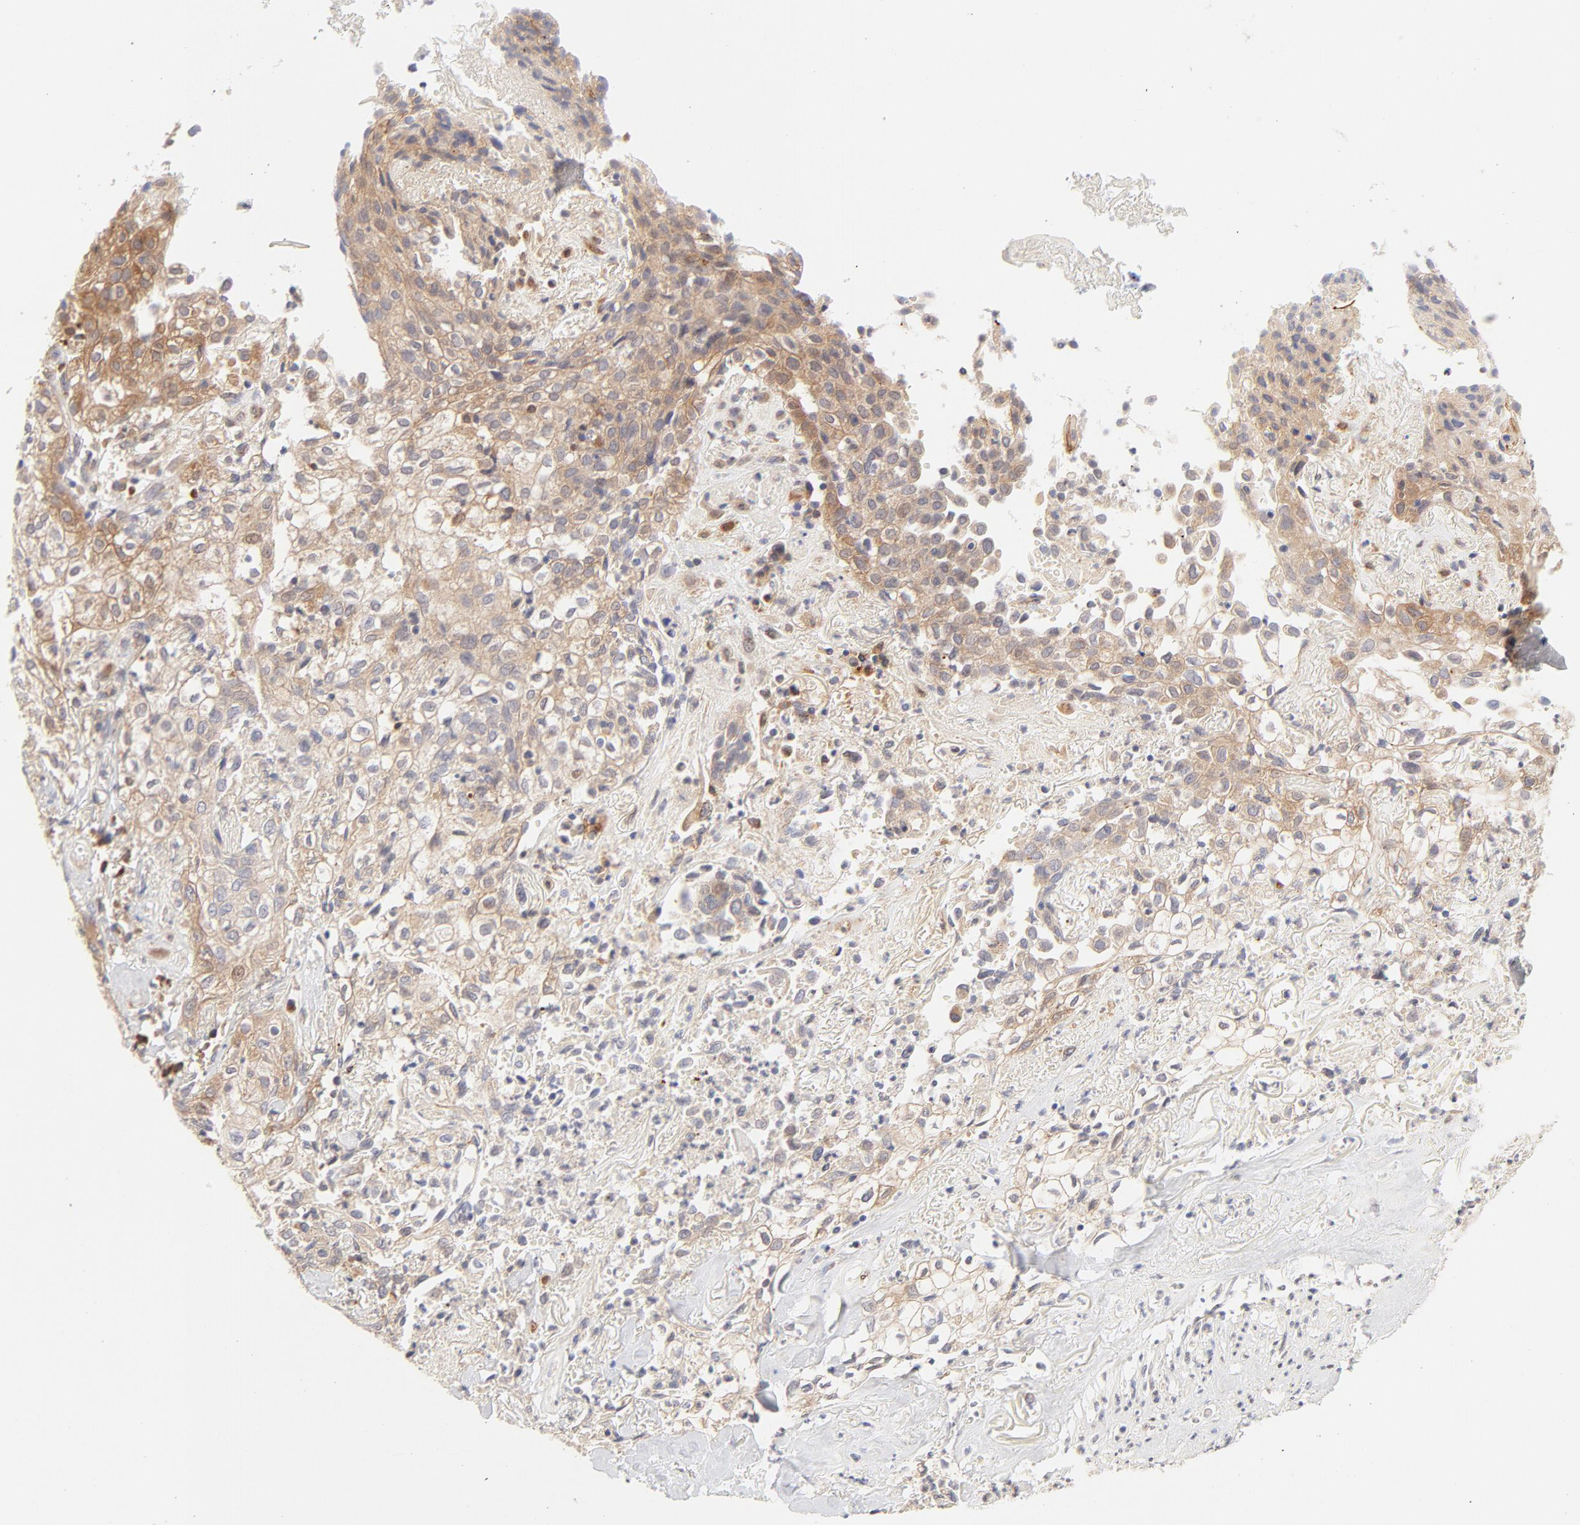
{"staining": {"intensity": "moderate", "quantity": ">75%", "location": "cytoplasmic/membranous"}, "tissue": "skin cancer", "cell_type": "Tumor cells", "image_type": "cancer", "snomed": [{"axis": "morphology", "description": "Squamous cell carcinoma, NOS"}, {"axis": "topography", "description": "Skin"}], "caption": "IHC of human skin squamous cell carcinoma shows medium levels of moderate cytoplasmic/membranous positivity in approximately >75% of tumor cells.", "gene": "RPS6KA1", "patient": {"sex": "male", "age": 65}}